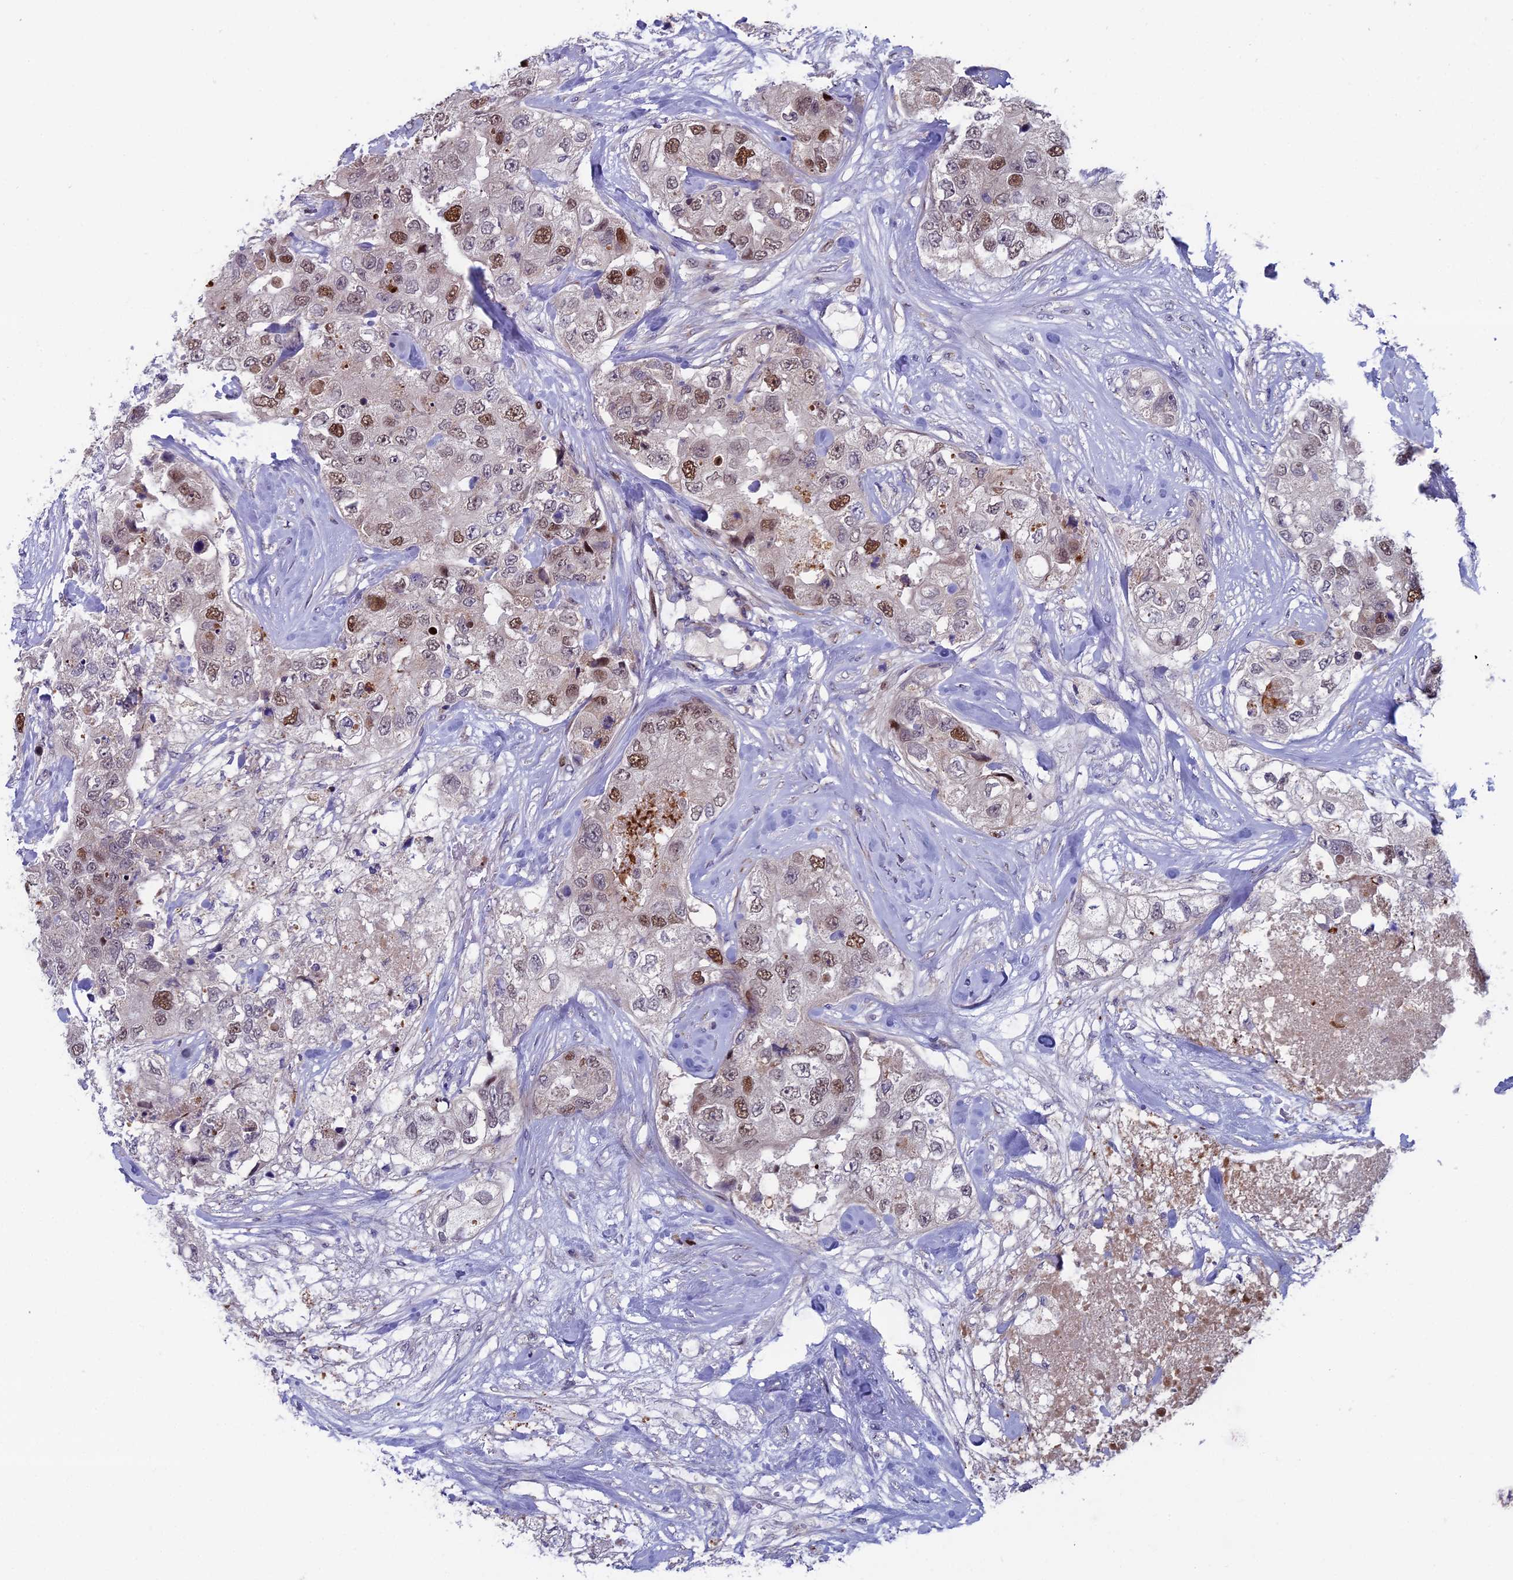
{"staining": {"intensity": "moderate", "quantity": "25%-75%", "location": "nuclear"}, "tissue": "breast cancer", "cell_type": "Tumor cells", "image_type": "cancer", "snomed": [{"axis": "morphology", "description": "Duct carcinoma"}, {"axis": "topography", "description": "Breast"}], "caption": "An IHC histopathology image of neoplastic tissue is shown. Protein staining in brown shows moderate nuclear positivity in infiltrating ductal carcinoma (breast) within tumor cells.", "gene": "LIG1", "patient": {"sex": "female", "age": 62}}